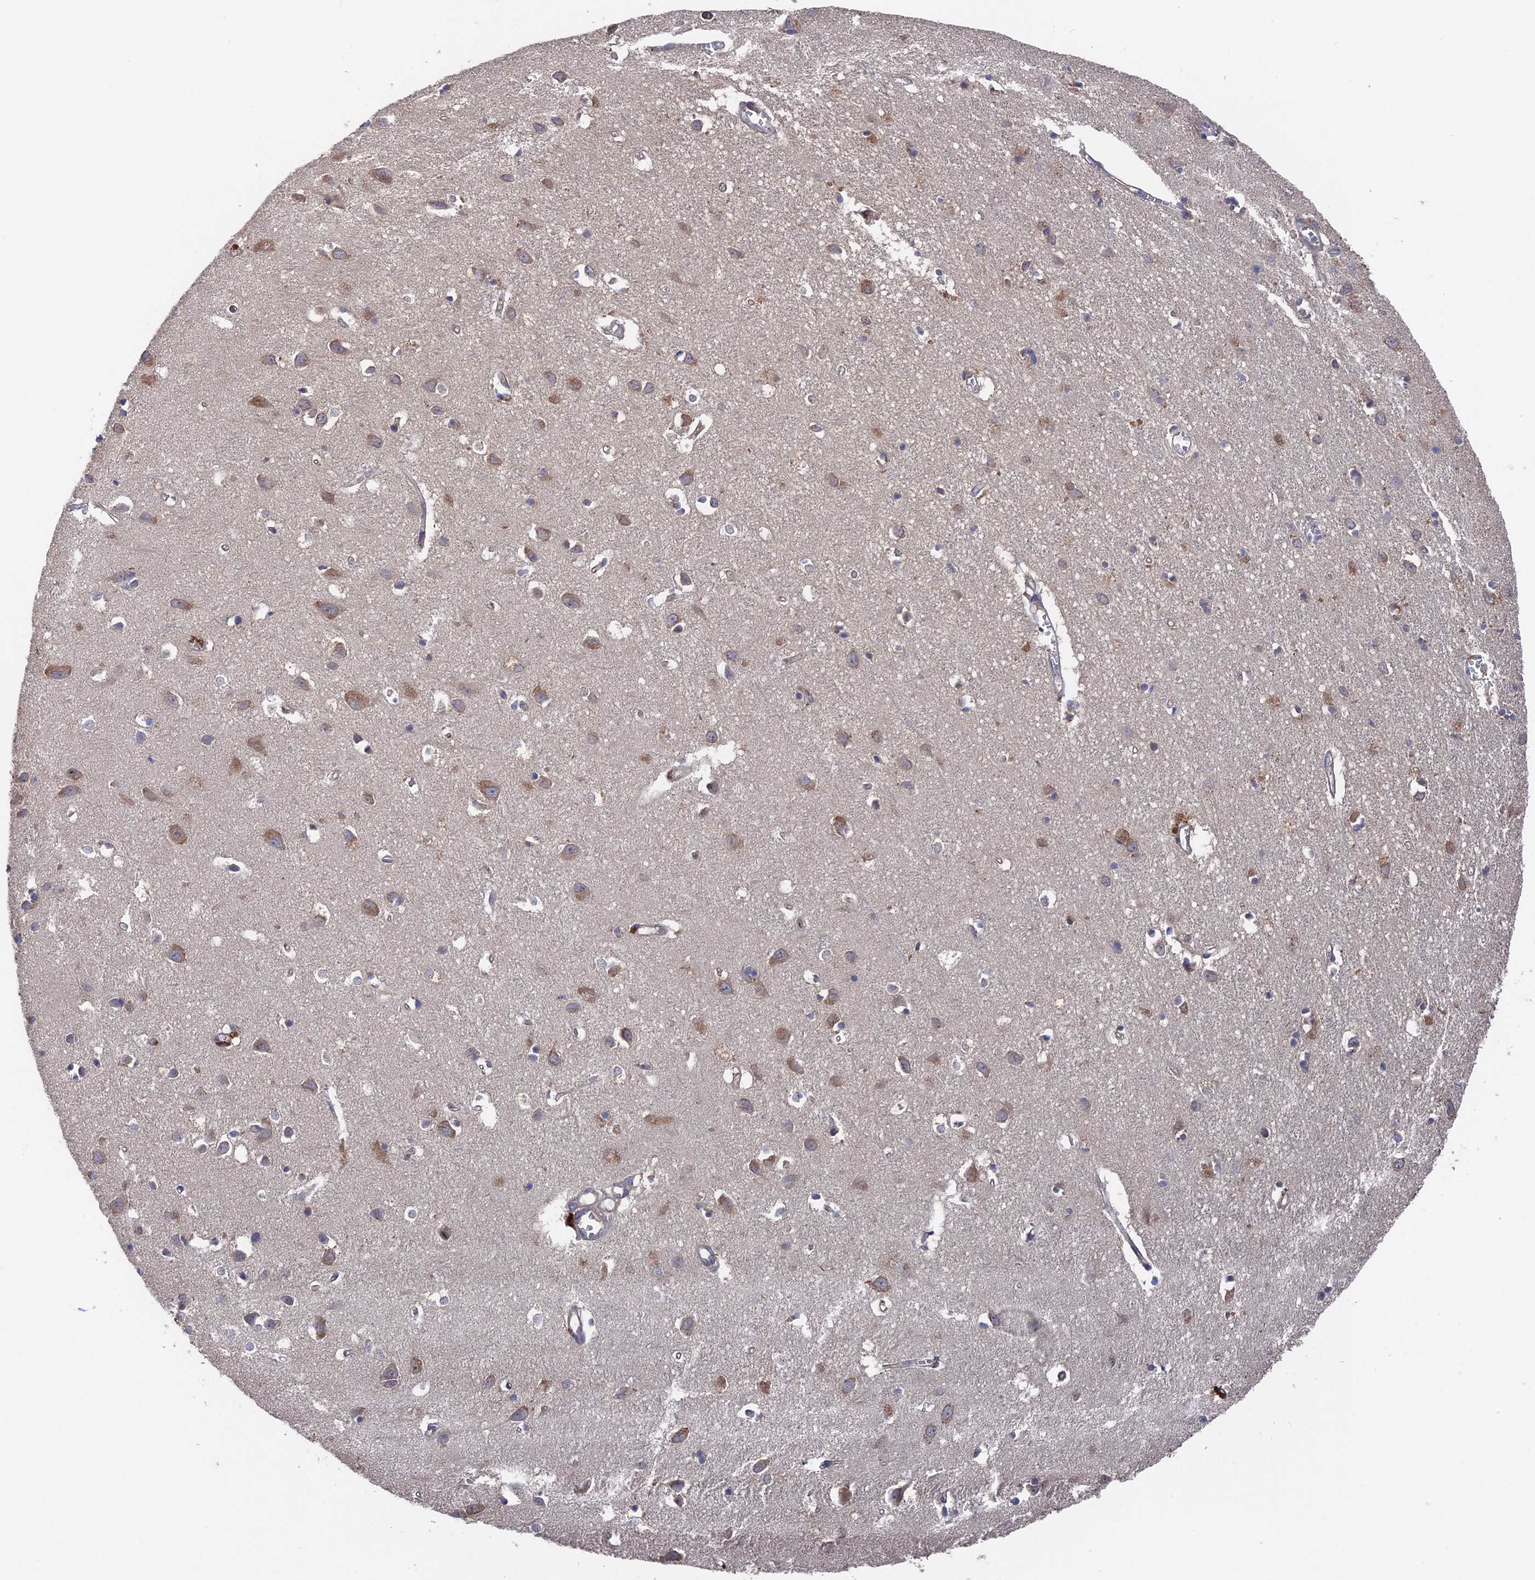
{"staining": {"intensity": "negative", "quantity": "none", "location": "none"}, "tissue": "cerebral cortex", "cell_type": "Endothelial cells", "image_type": "normal", "snomed": [{"axis": "morphology", "description": "Normal tissue, NOS"}, {"axis": "topography", "description": "Cerebral cortex"}], "caption": "Immunohistochemistry (IHC) histopathology image of unremarkable cerebral cortex: human cerebral cortex stained with DAB exhibits no significant protein positivity in endothelial cells.", "gene": "NUTF2", "patient": {"sex": "female", "age": 64}}